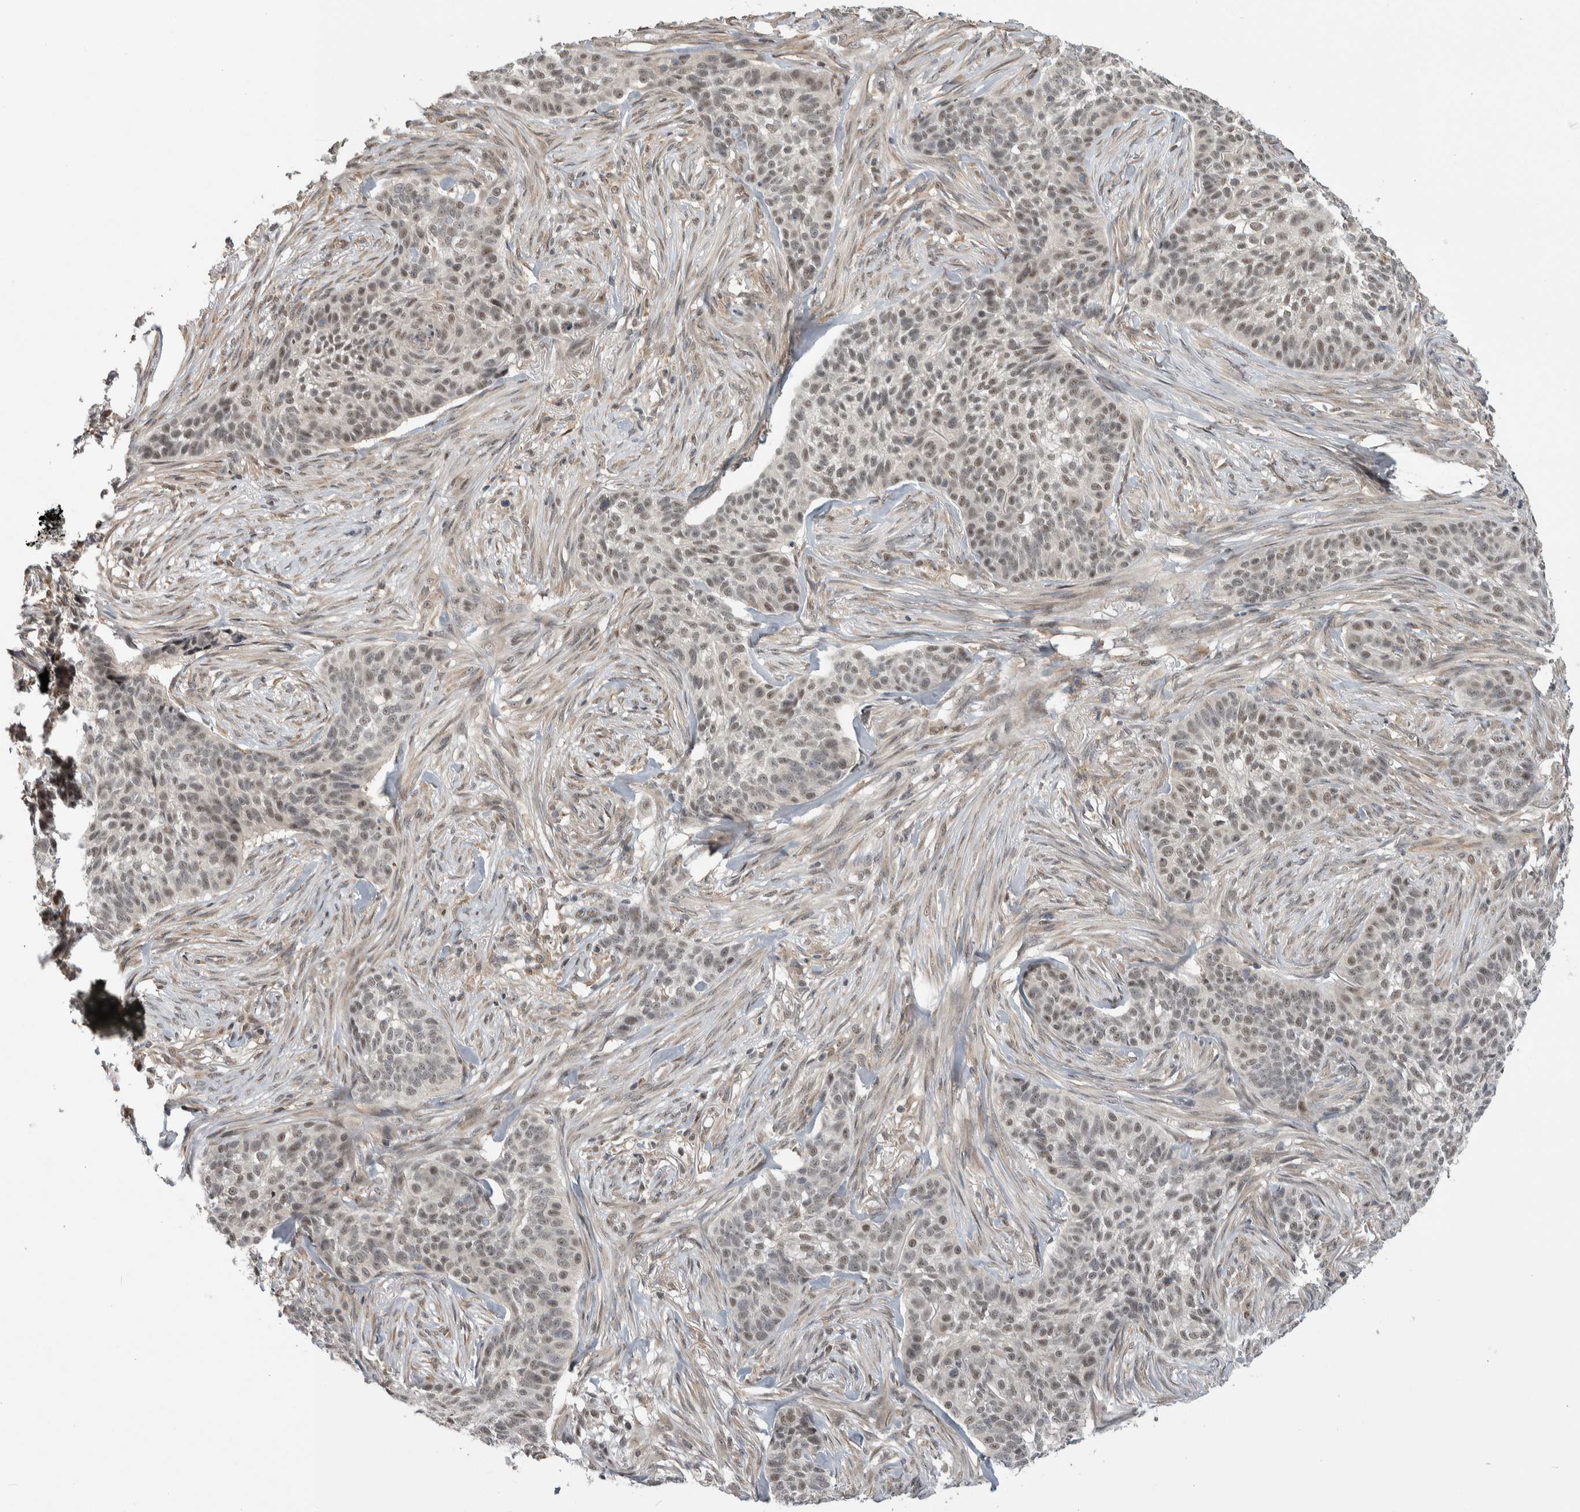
{"staining": {"intensity": "weak", "quantity": ">75%", "location": "nuclear"}, "tissue": "skin cancer", "cell_type": "Tumor cells", "image_type": "cancer", "snomed": [{"axis": "morphology", "description": "Basal cell carcinoma"}, {"axis": "topography", "description": "Skin"}], "caption": "Skin cancer stained with a brown dye exhibits weak nuclear positive positivity in approximately >75% of tumor cells.", "gene": "PRDM4", "patient": {"sex": "male", "age": 85}}